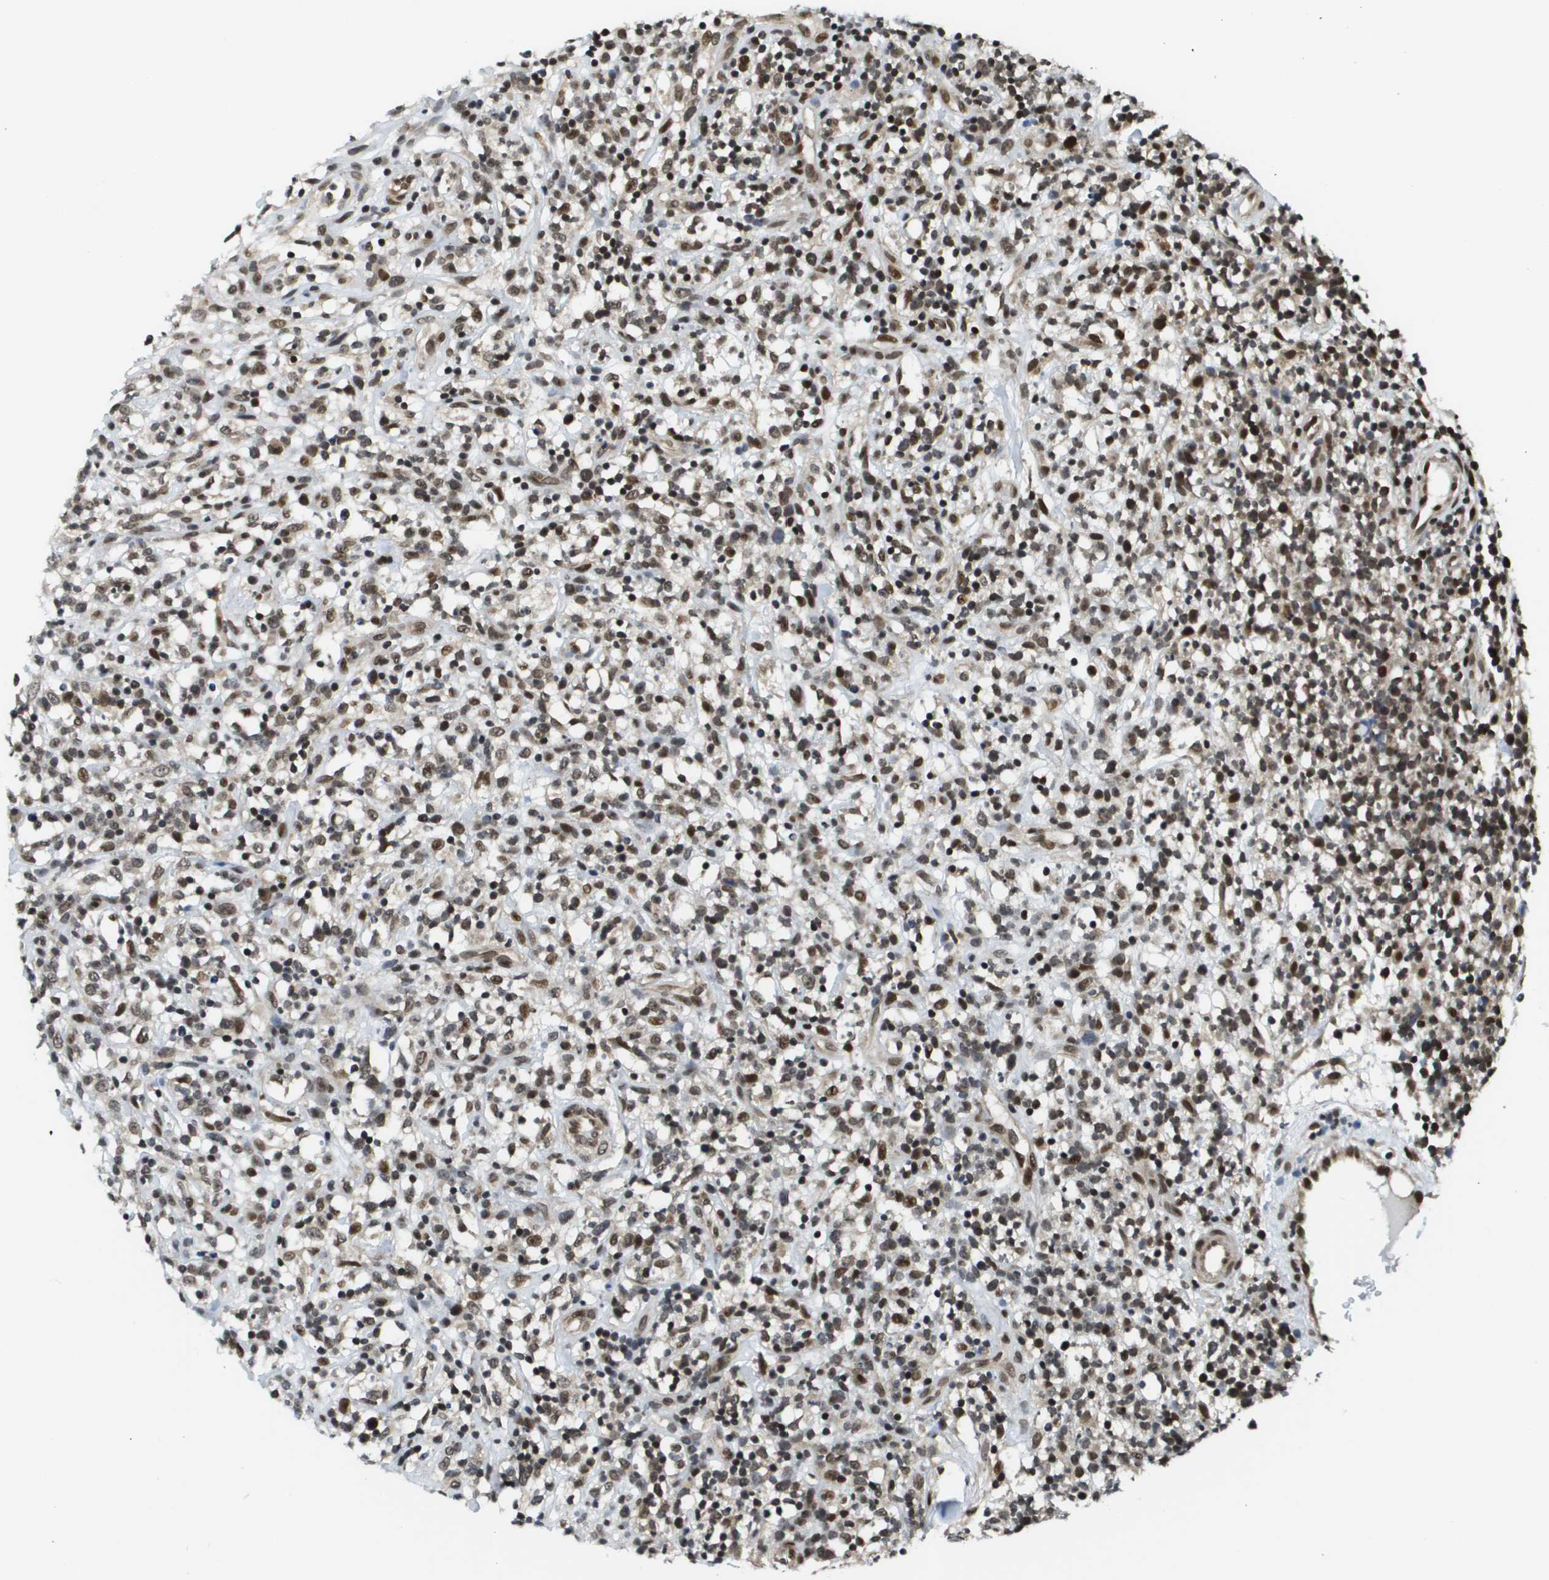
{"staining": {"intensity": "moderate", "quantity": ">75%", "location": "nuclear"}, "tissue": "lymphoma", "cell_type": "Tumor cells", "image_type": "cancer", "snomed": [{"axis": "morphology", "description": "Malignant lymphoma, non-Hodgkin's type, High grade"}, {"axis": "topography", "description": "Lymph node"}], "caption": "Tumor cells exhibit medium levels of moderate nuclear positivity in approximately >75% of cells in malignant lymphoma, non-Hodgkin's type (high-grade).", "gene": "RECQL4", "patient": {"sex": "female", "age": 73}}